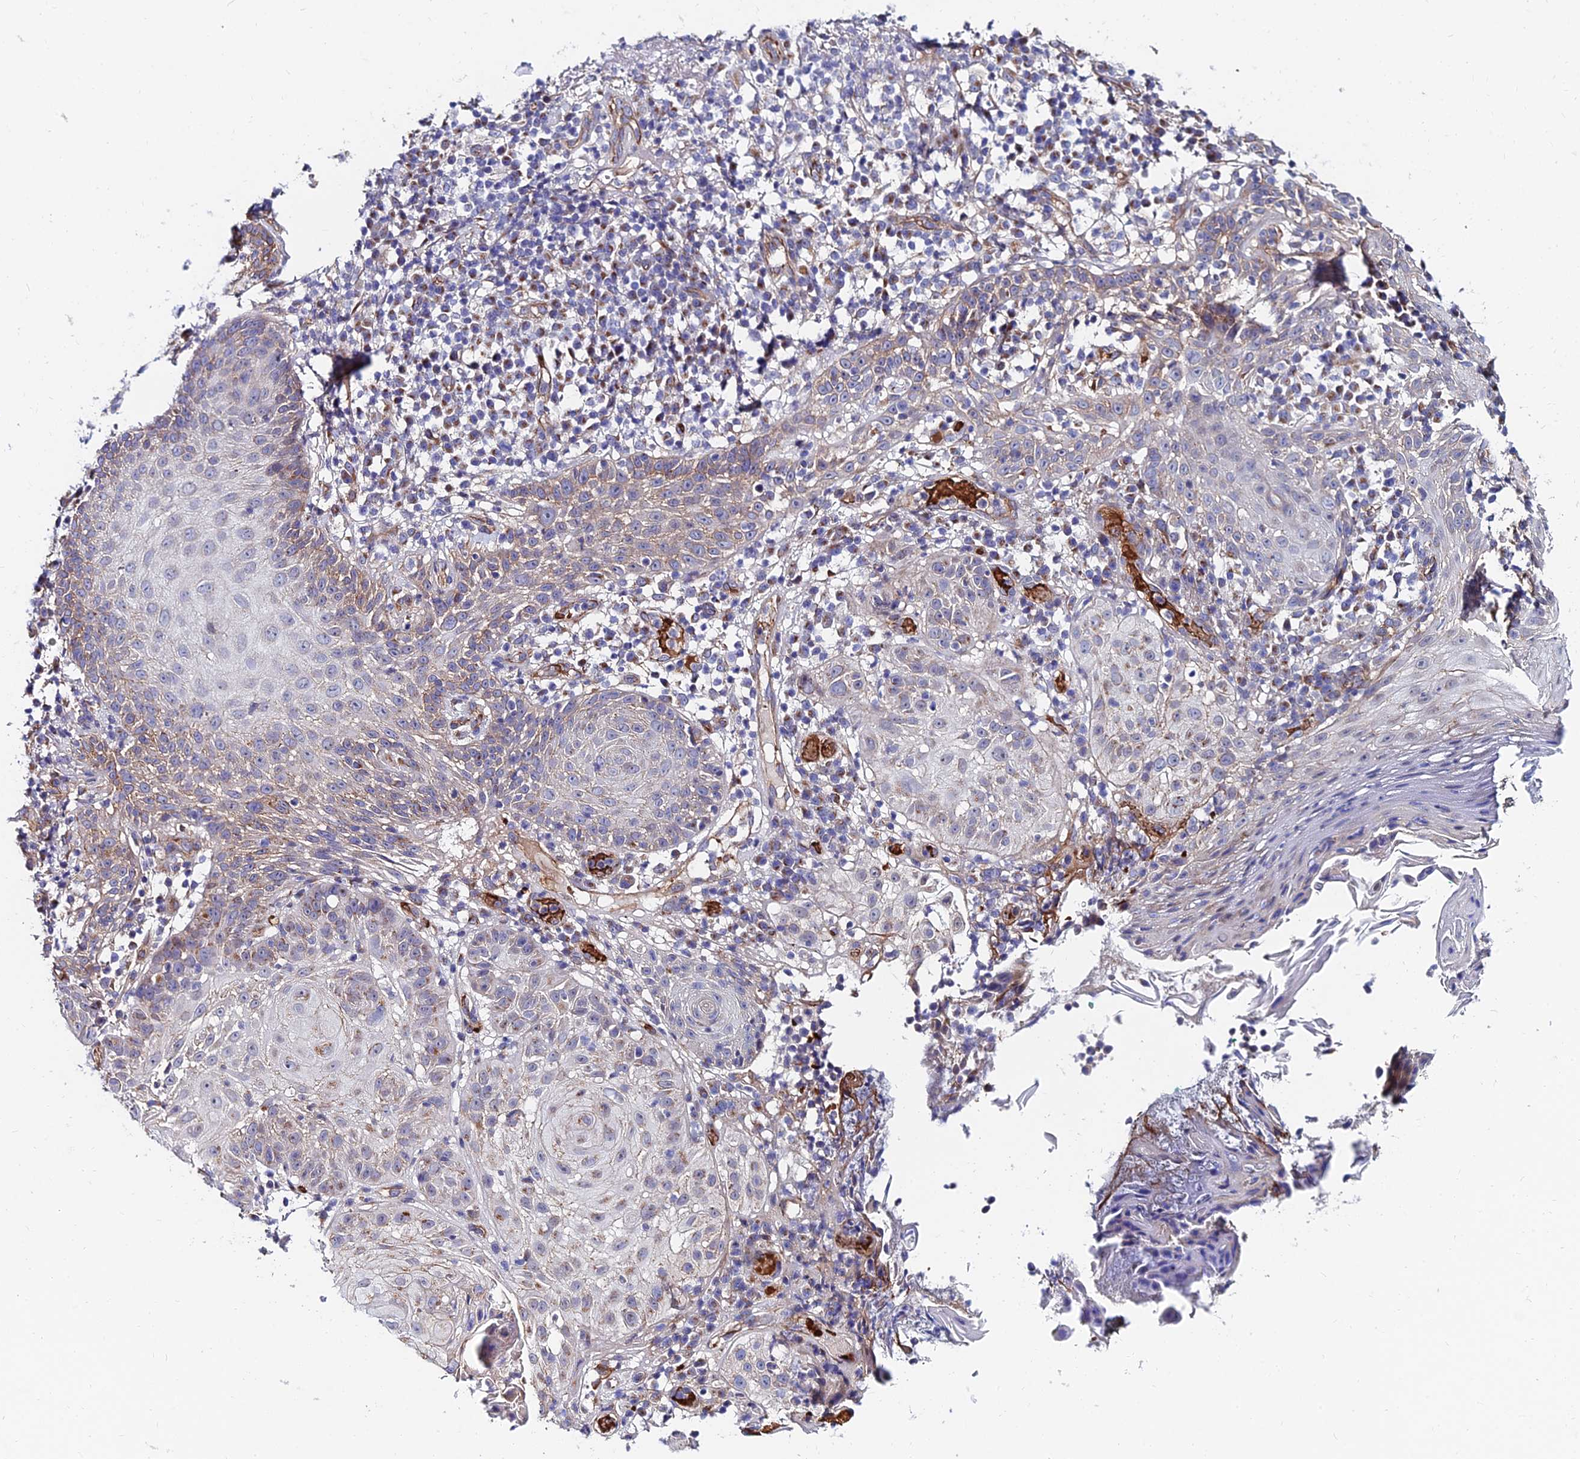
{"staining": {"intensity": "weak", "quantity": "25%-75%", "location": "cytoplasmic/membranous"}, "tissue": "skin cancer", "cell_type": "Tumor cells", "image_type": "cancer", "snomed": [{"axis": "morphology", "description": "Normal tissue, NOS"}, {"axis": "morphology", "description": "Basal cell carcinoma"}, {"axis": "topography", "description": "Skin"}], "caption": "Immunohistochemistry of basal cell carcinoma (skin) reveals low levels of weak cytoplasmic/membranous positivity in about 25%-75% of tumor cells. (IHC, brightfield microscopy, high magnification).", "gene": "ADGRF3", "patient": {"sex": "male", "age": 93}}